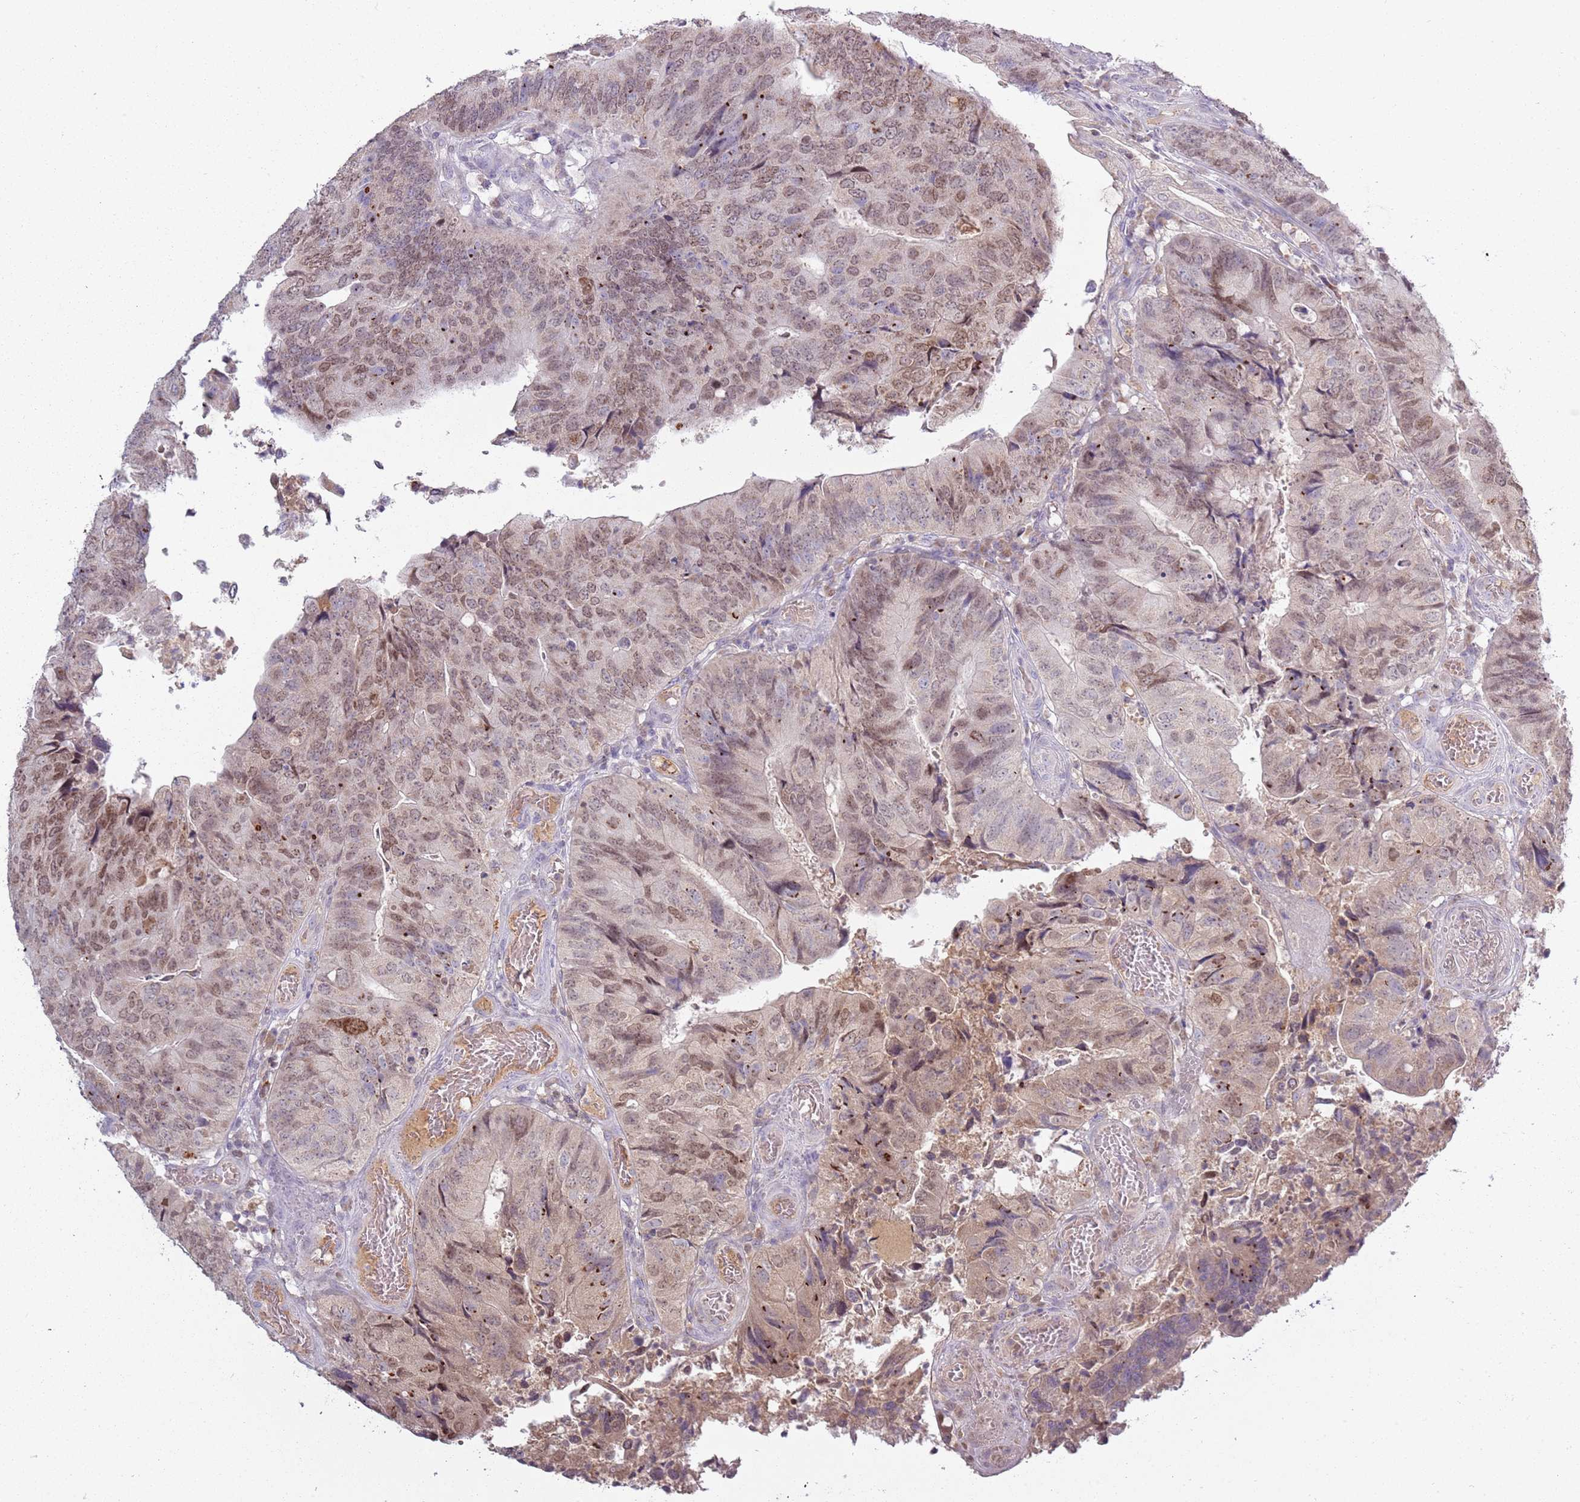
{"staining": {"intensity": "moderate", "quantity": "25%-75%", "location": "nuclear"}, "tissue": "colorectal cancer", "cell_type": "Tumor cells", "image_type": "cancer", "snomed": [{"axis": "morphology", "description": "Adenocarcinoma, NOS"}, {"axis": "topography", "description": "Colon"}], "caption": "Colorectal adenocarcinoma was stained to show a protein in brown. There is medium levels of moderate nuclear staining in approximately 25%-75% of tumor cells.", "gene": "SYS1", "patient": {"sex": "female", "age": 67}}